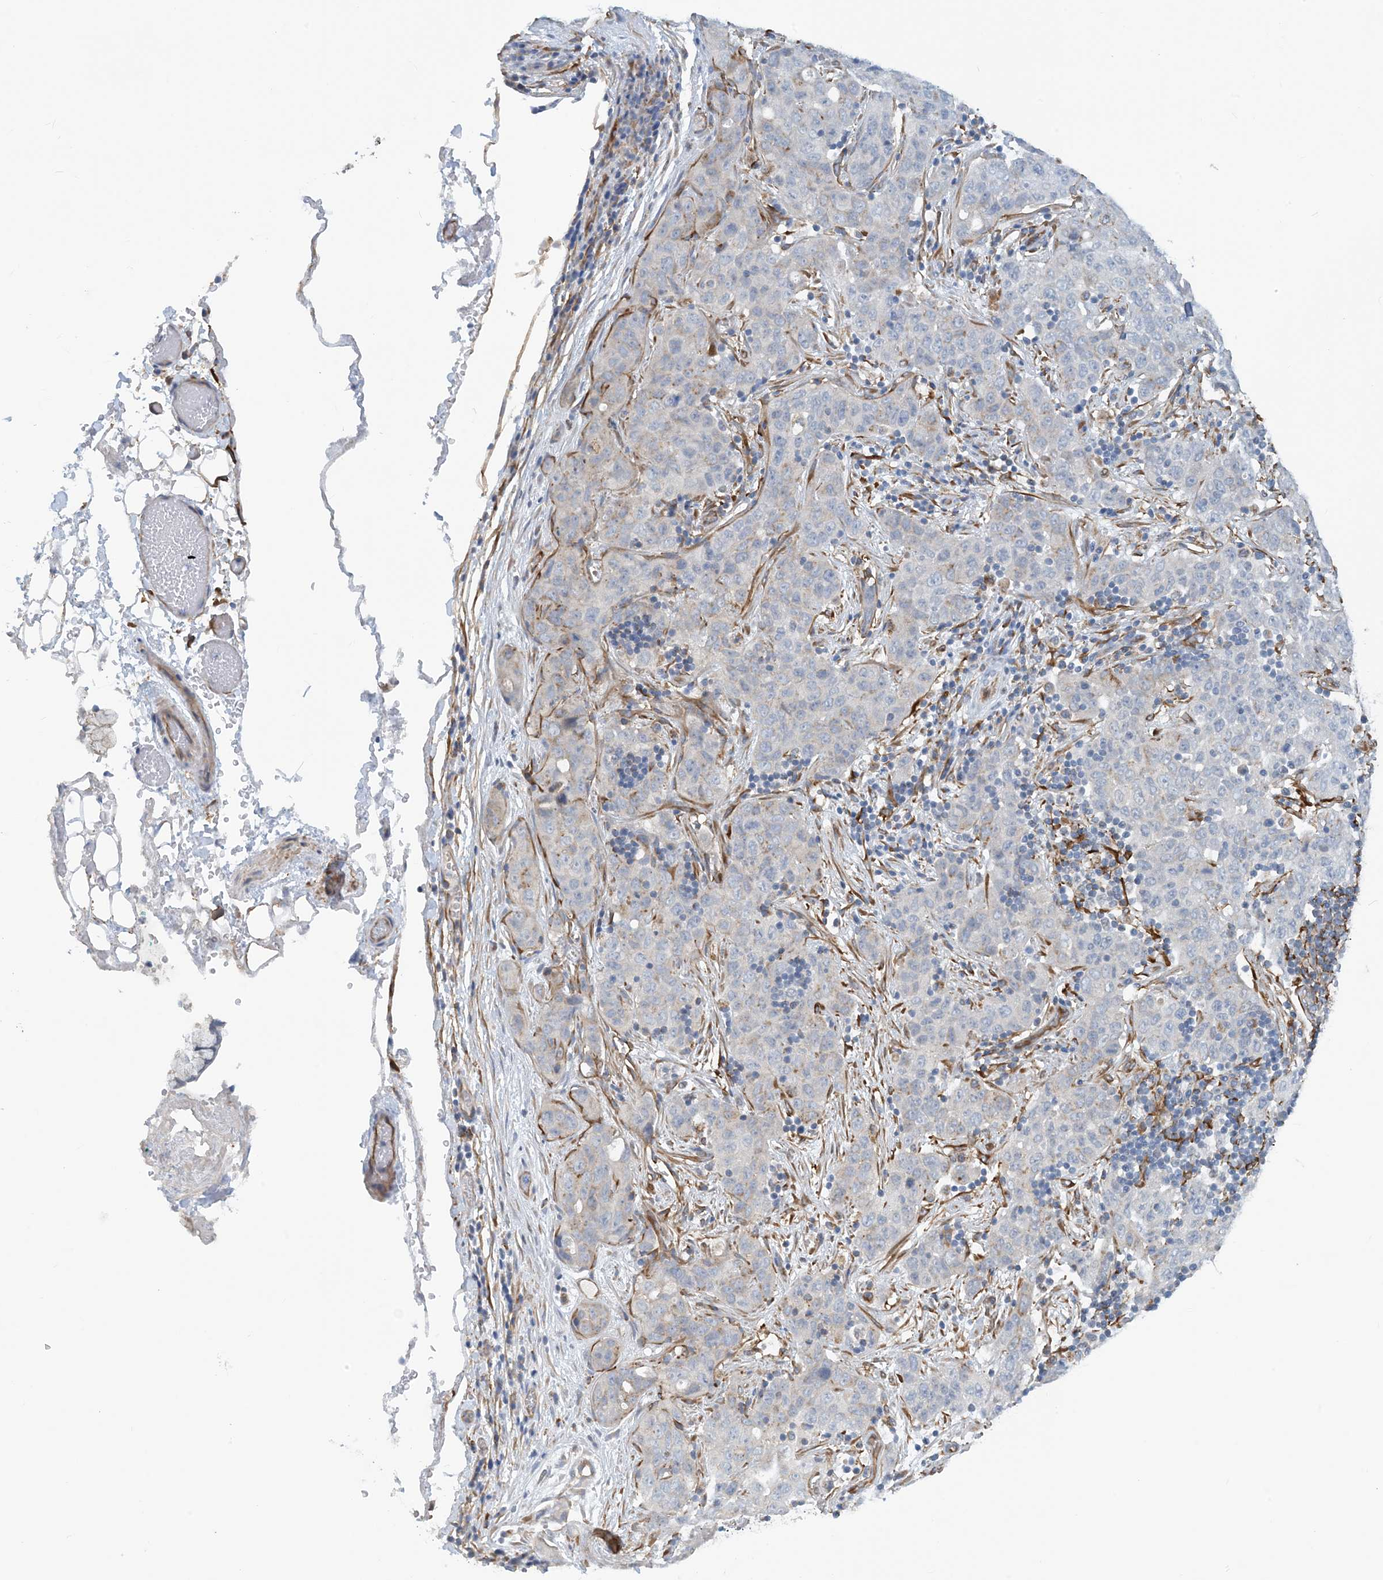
{"staining": {"intensity": "negative", "quantity": "none", "location": "none"}, "tissue": "stomach cancer", "cell_type": "Tumor cells", "image_type": "cancer", "snomed": [{"axis": "morphology", "description": "Normal tissue, NOS"}, {"axis": "morphology", "description": "Adenocarcinoma, NOS"}, {"axis": "topography", "description": "Lymph node"}, {"axis": "topography", "description": "Stomach"}], "caption": "High magnification brightfield microscopy of stomach cancer stained with DAB (brown) and counterstained with hematoxylin (blue): tumor cells show no significant staining.", "gene": "EIF2A", "patient": {"sex": "male", "age": 48}}